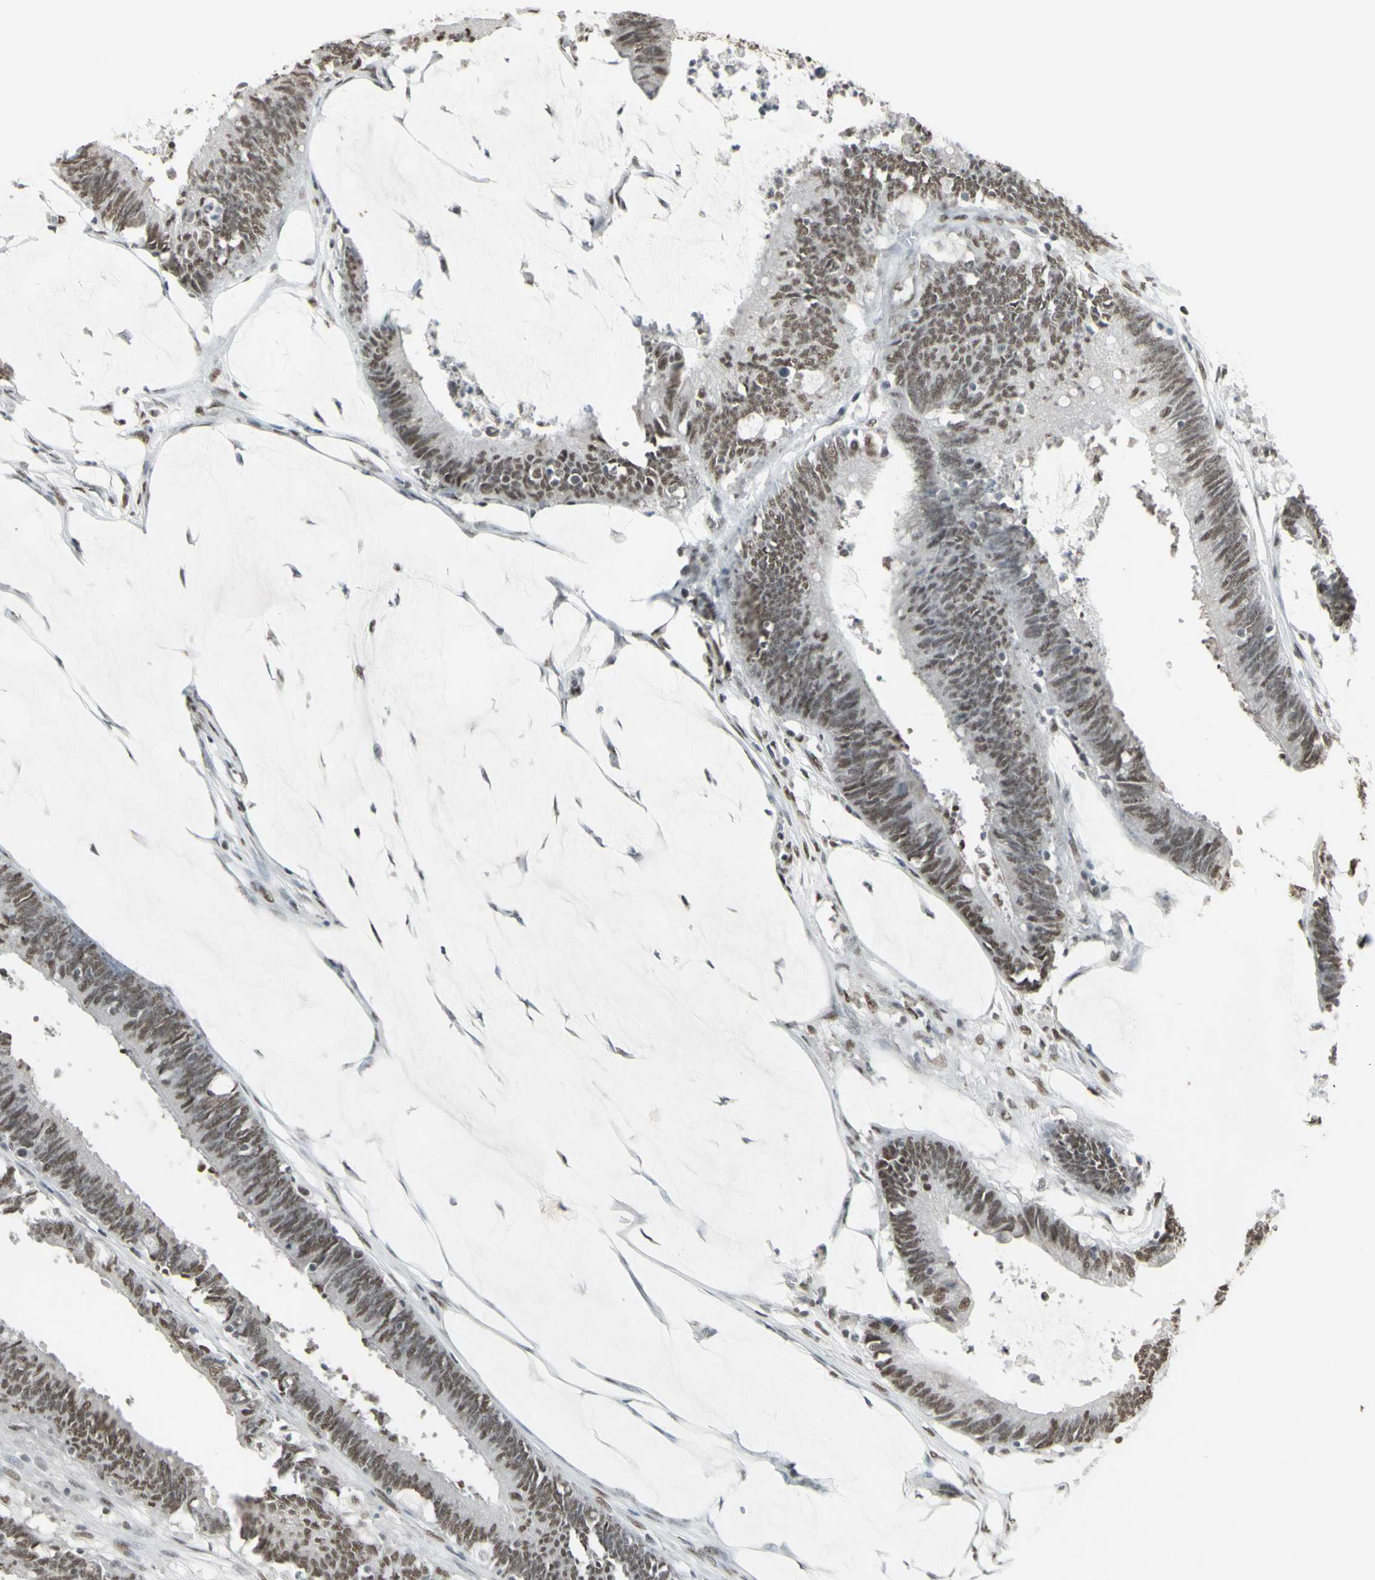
{"staining": {"intensity": "weak", "quantity": ">75%", "location": "nuclear"}, "tissue": "colorectal cancer", "cell_type": "Tumor cells", "image_type": "cancer", "snomed": [{"axis": "morphology", "description": "Adenocarcinoma, NOS"}, {"axis": "topography", "description": "Rectum"}], "caption": "A photomicrograph showing weak nuclear positivity in about >75% of tumor cells in colorectal cancer (adenocarcinoma), as visualized by brown immunohistochemical staining.", "gene": "TRIM28", "patient": {"sex": "female", "age": 66}}